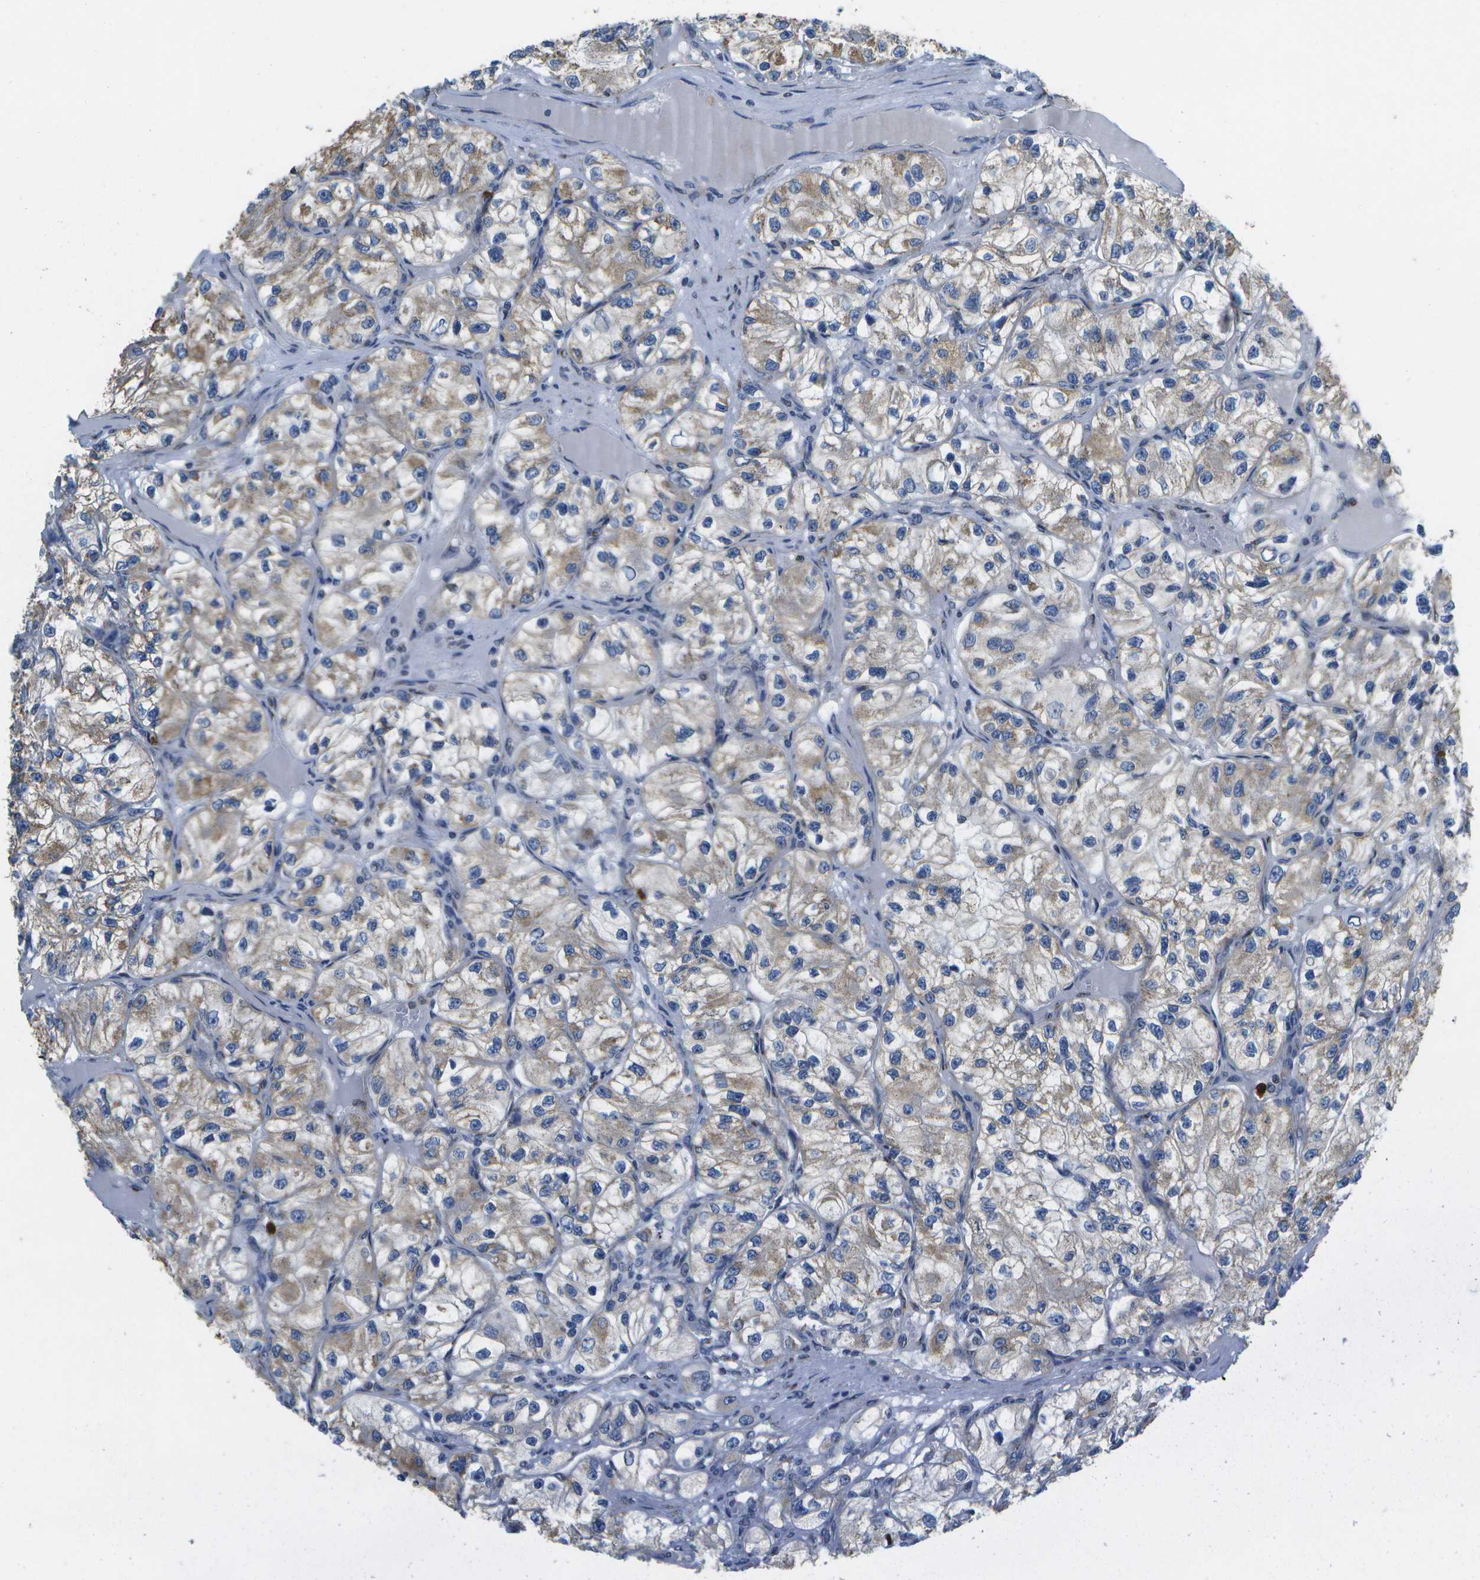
{"staining": {"intensity": "weak", "quantity": "25%-75%", "location": "cytoplasmic/membranous"}, "tissue": "renal cancer", "cell_type": "Tumor cells", "image_type": "cancer", "snomed": [{"axis": "morphology", "description": "Adenocarcinoma, NOS"}, {"axis": "topography", "description": "Kidney"}], "caption": "Tumor cells exhibit low levels of weak cytoplasmic/membranous expression in approximately 25%-75% of cells in human renal cancer (adenocarcinoma).", "gene": "GALNT15", "patient": {"sex": "female", "age": 57}}